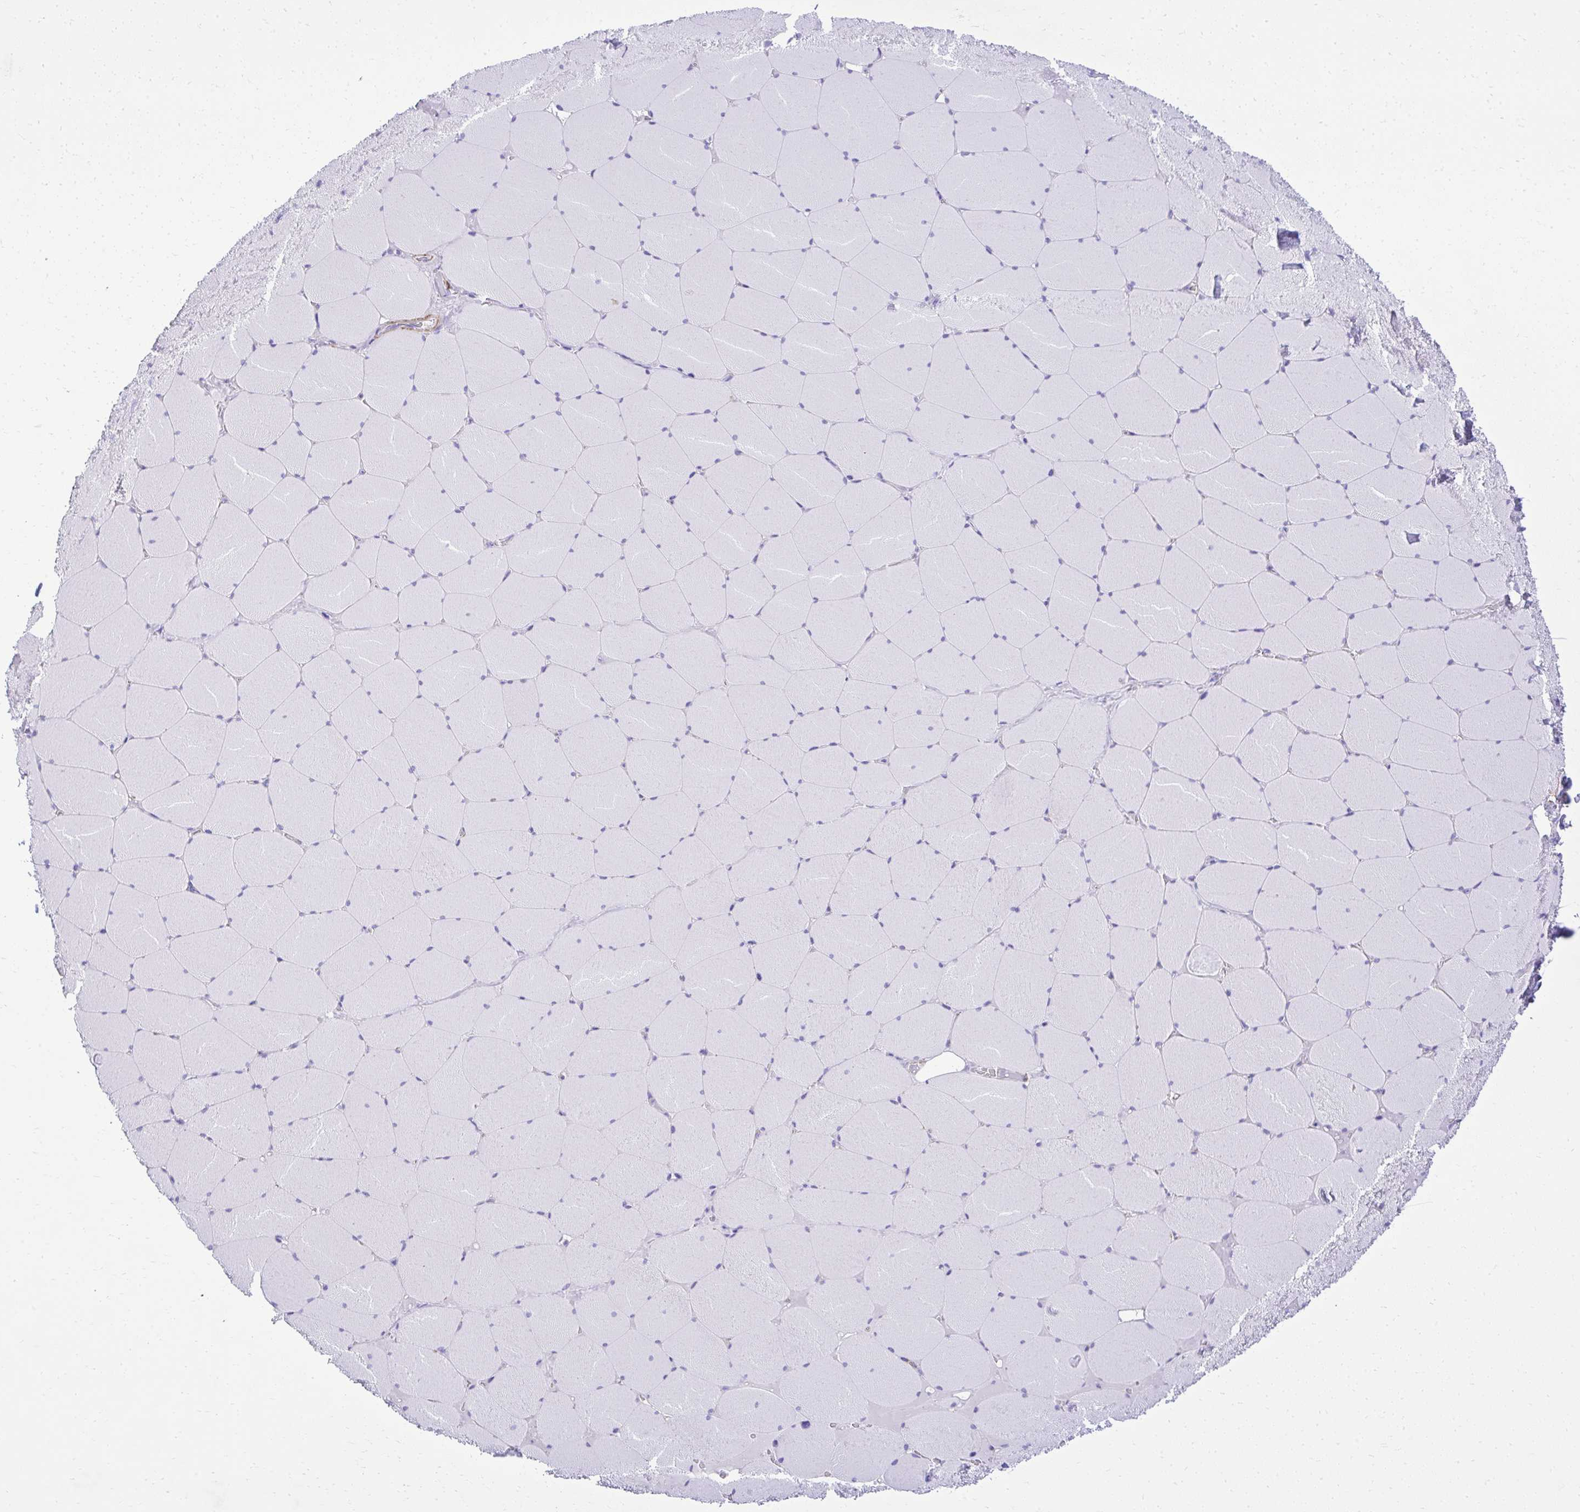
{"staining": {"intensity": "negative", "quantity": "none", "location": "none"}, "tissue": "skeletal muscle", "cell_type": "Myocytes", "image_type": "normal", "snomed": [{"axis": "morphology", "description": "Normal tissue, NOS"}, {"axis": "topography", "description": "Skeletal muscle"}, {"axis": "topography", "description": "Head-Neck"}], "caption": "Immunohistochemistry histopathology image of benign human skeletal muscle stained for a protein (brown), which exhibits no expression in myocytes.", "gene": "PITPNM3", "patient": {"sex": "male", "age": 66}}